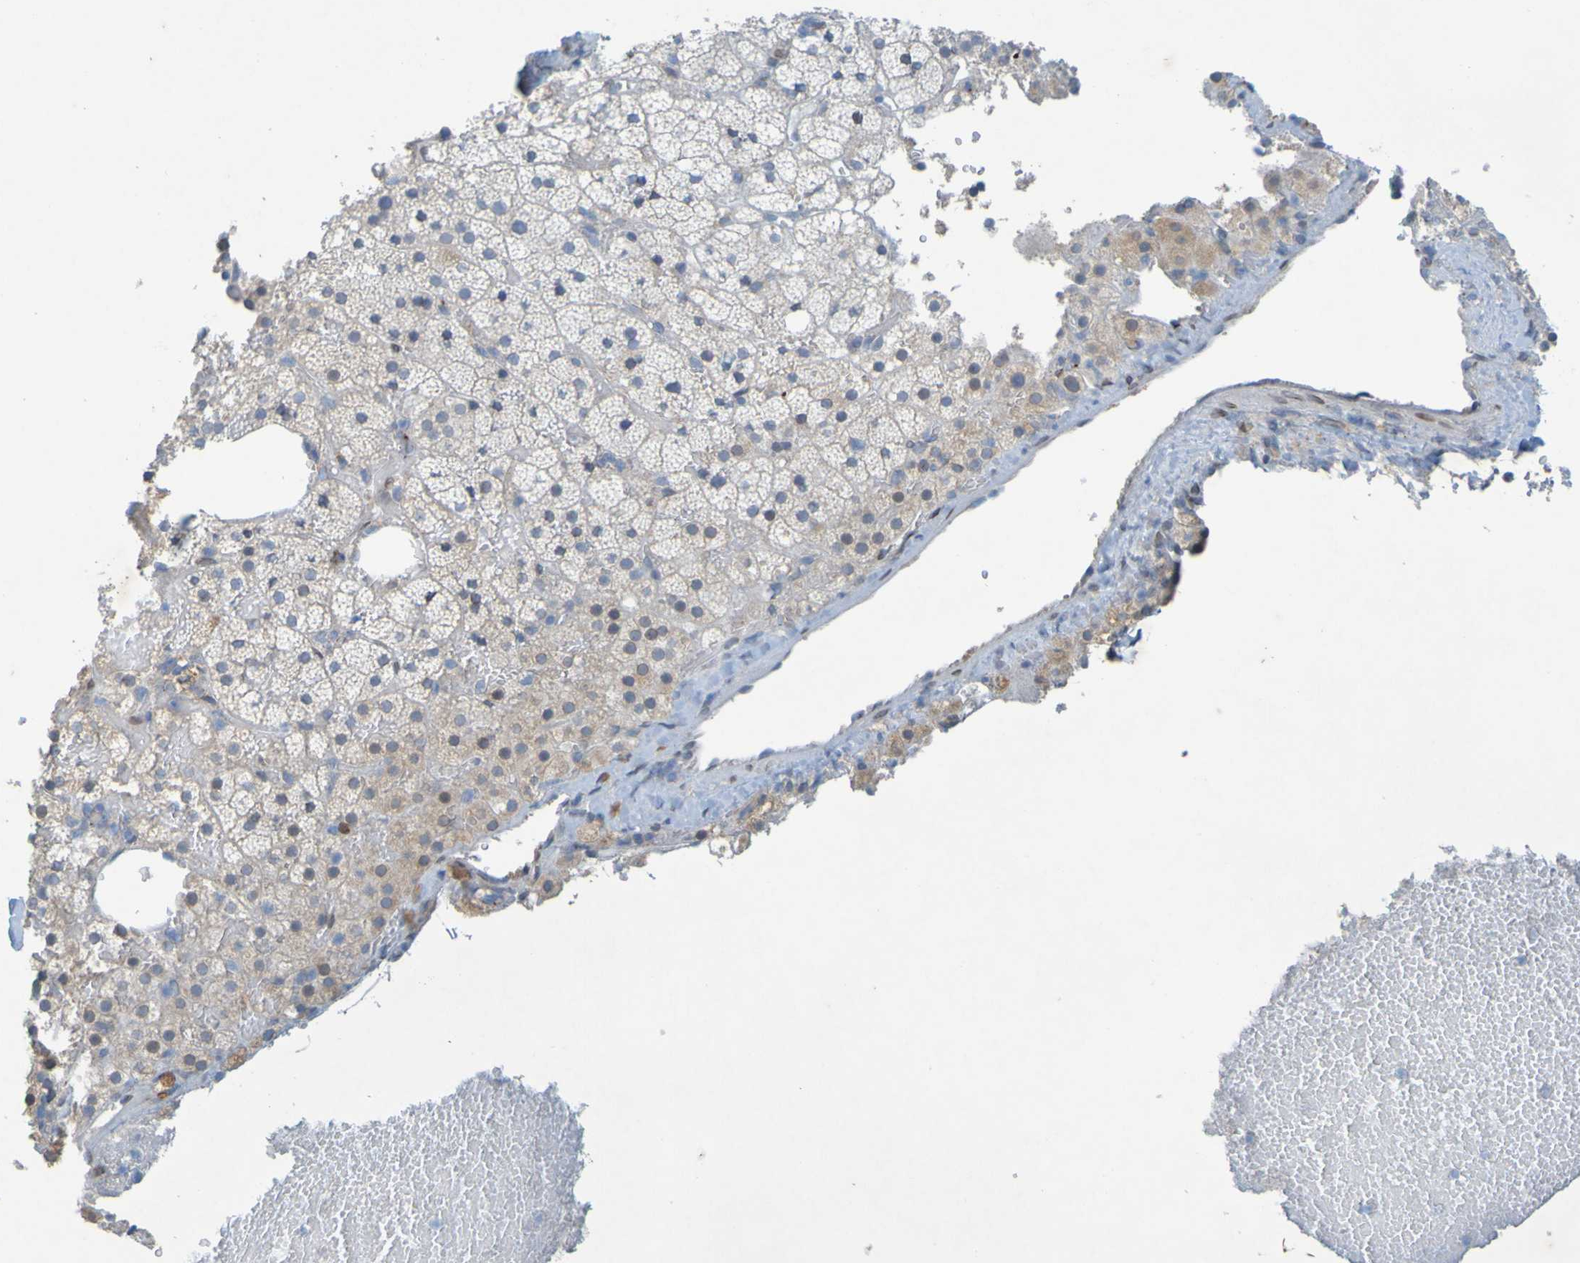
{"staining": {"intensity": "weak", "quantity": "<25%", "location": "cytoplasmic/membranous"}, "tissue": "adrenal gland", "cell_type": "Glandular cells", "image_type": "normal", "snomed": [{"axis": "morphology", "description": "Normal tissue, NOS"}, {"axis": "topography", "description": "Adrenal gland"}], "caption": "Immunohistochemistry of normal human adrenal gland demonstrates no expression in glandular cells.", "gene": "MAG", "patient": {"sex": "female", "age": 59}}